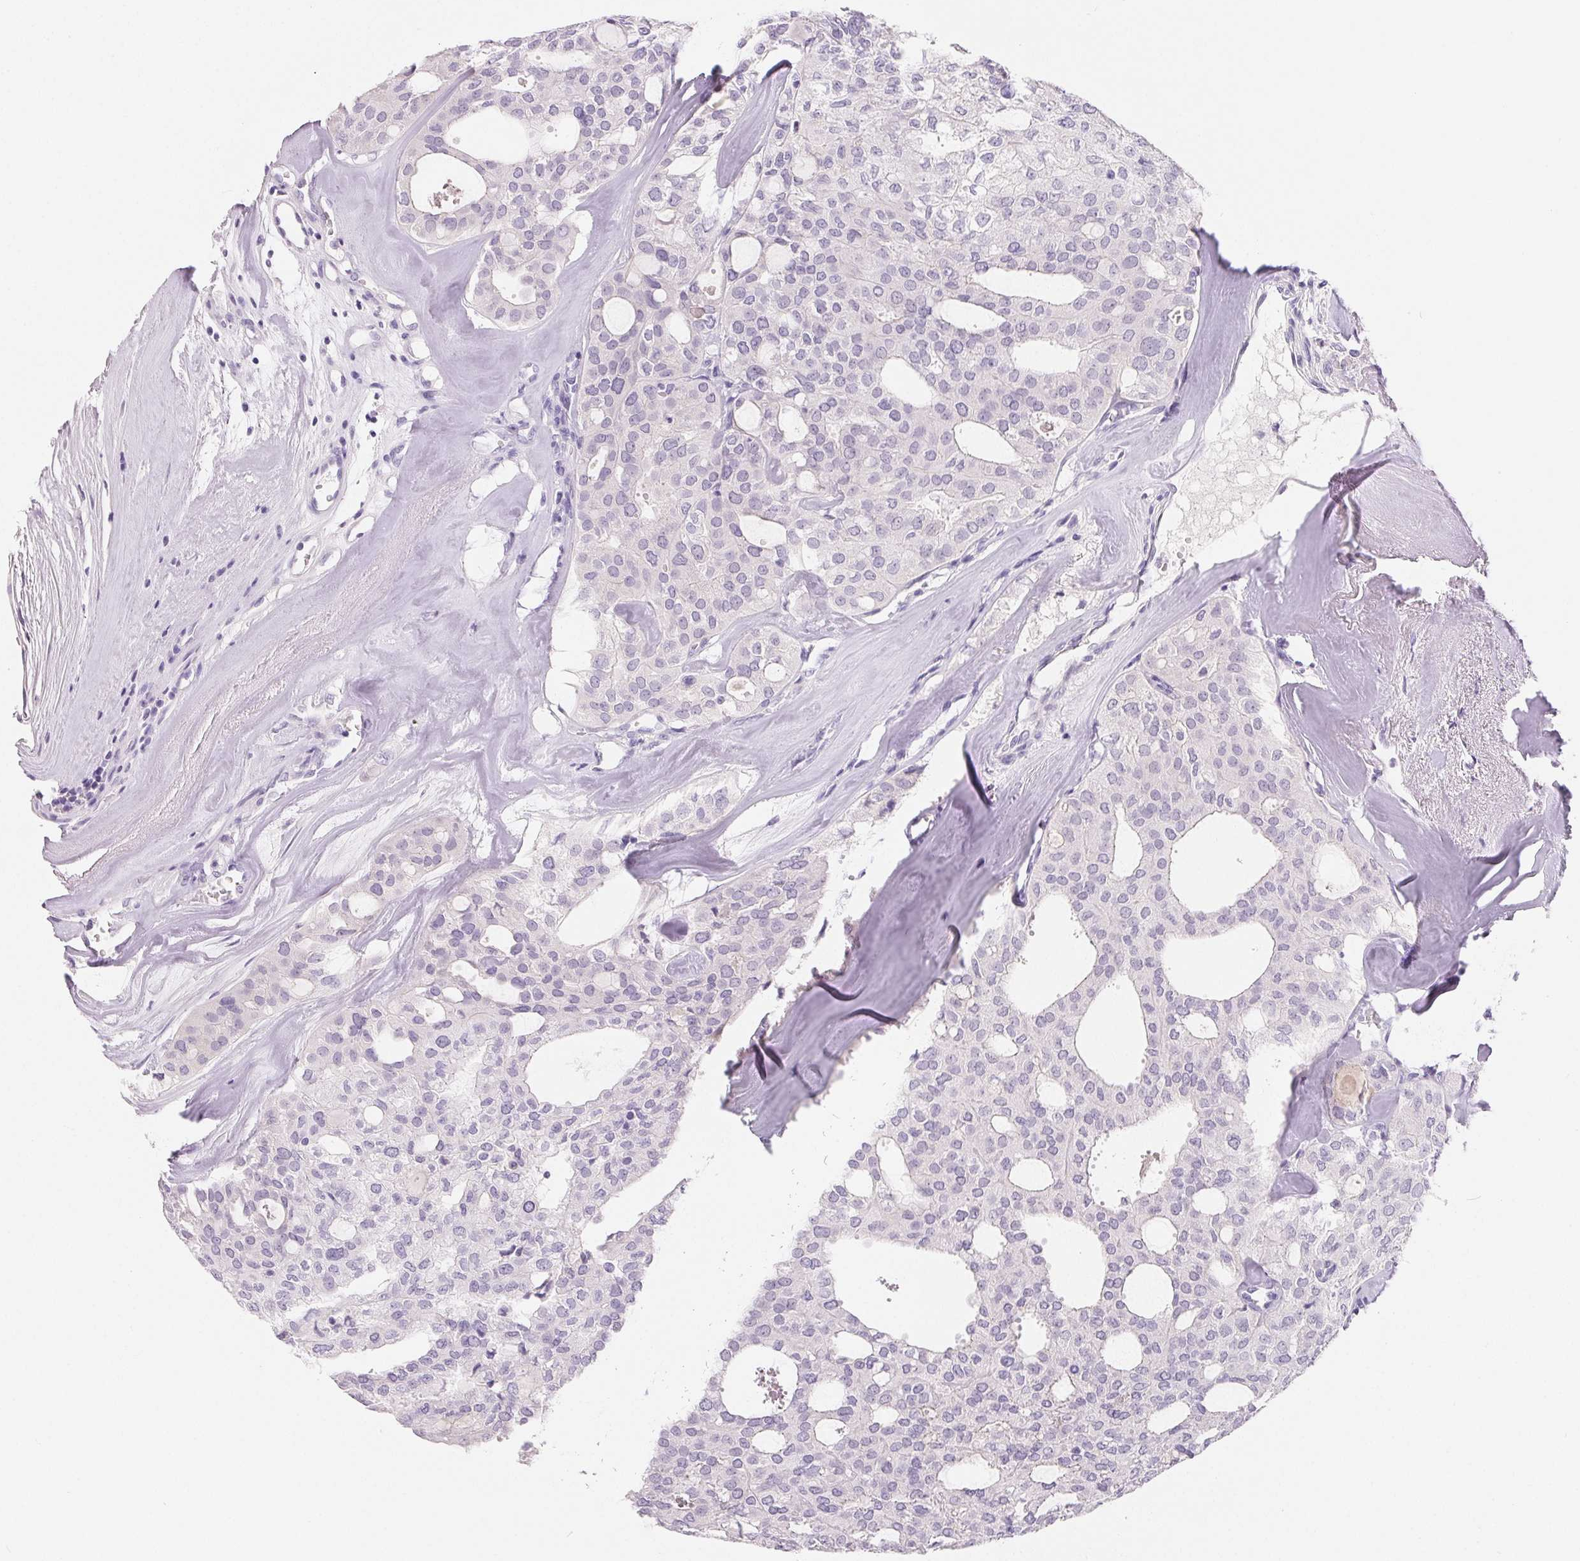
{"staining": {"intensity": "negative", "quantity": "none", "location": "none"}, "tissue": "thyroid cancer", "cell_type": "Tumor cells", "image_type": "cancer", "snomed": [{"axis": "morphology", "description": "Follicular adenoma carcinoma, NOS"}, {"axis": "topography", "description": "Thyroid gland"}], "caption": "Tumor cells are negative for protein expression in human follicular adenoma carcinoma (thyroid).", "gene": "SPACA5B", "patient": {"sex": "male", "age": 75}}